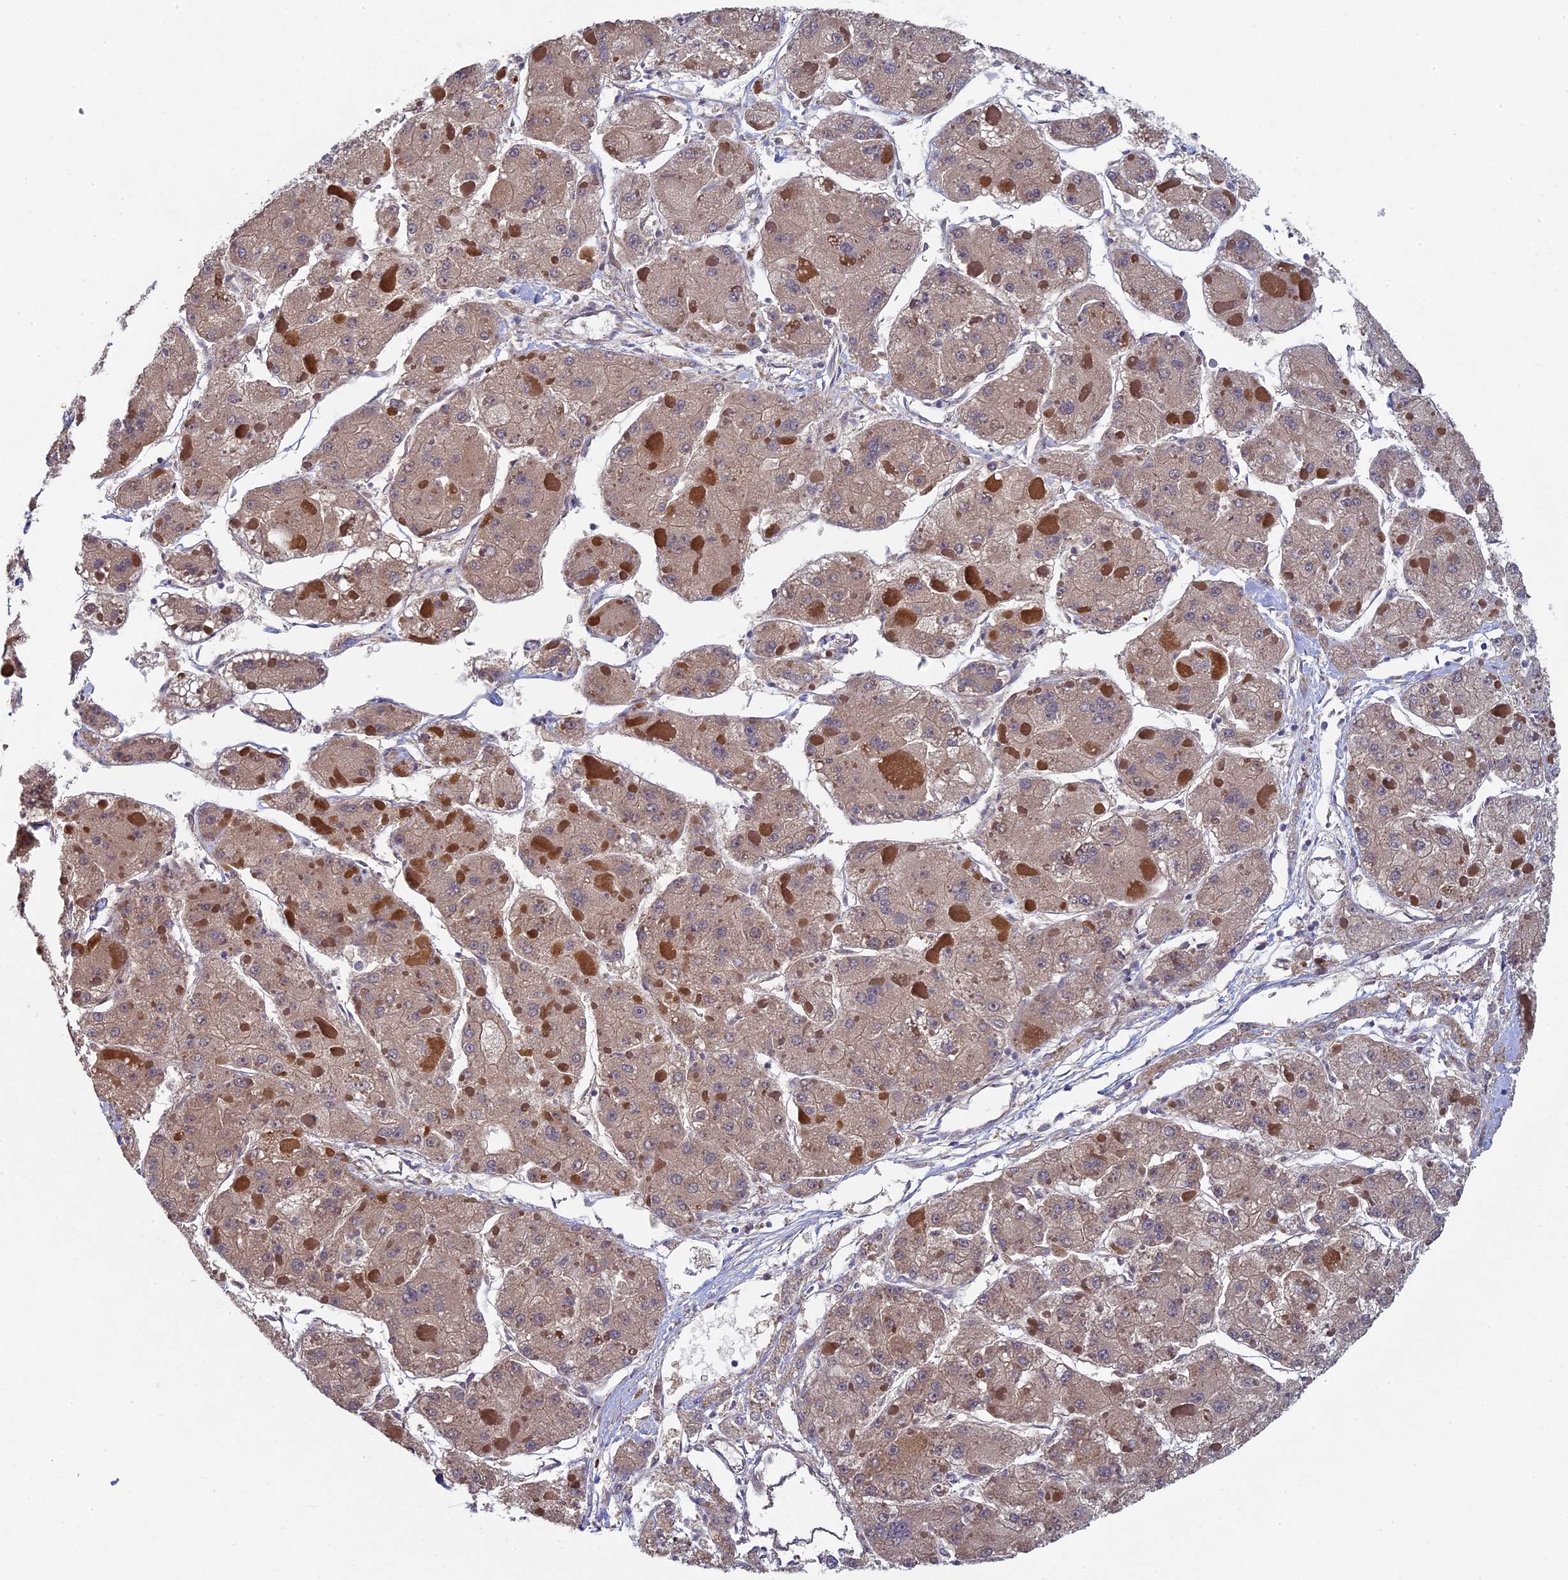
{"staining": {"intensity": "weak", "quantity": ">75%", "location": "cytoplasmic/membranous"}, "tissue": "liver cancer", "cell_type": "Tumor cells", "image_type": "cancer", "snomed": [{"axis": "morphology", "description": "Carcinoma, Hepatocellular, NOS"}, {"axis": "topography", "description": "Liver"}], "caption": "High-power microscopy captured an IHC micrograph of liver cancer (hepatocellular carcinoma), revealing weak cytoplasmic/membranous staining in about >75% of tumor cells.", "gene": "DIXDC1", "patient": {"sex": "female", "age": 73}}